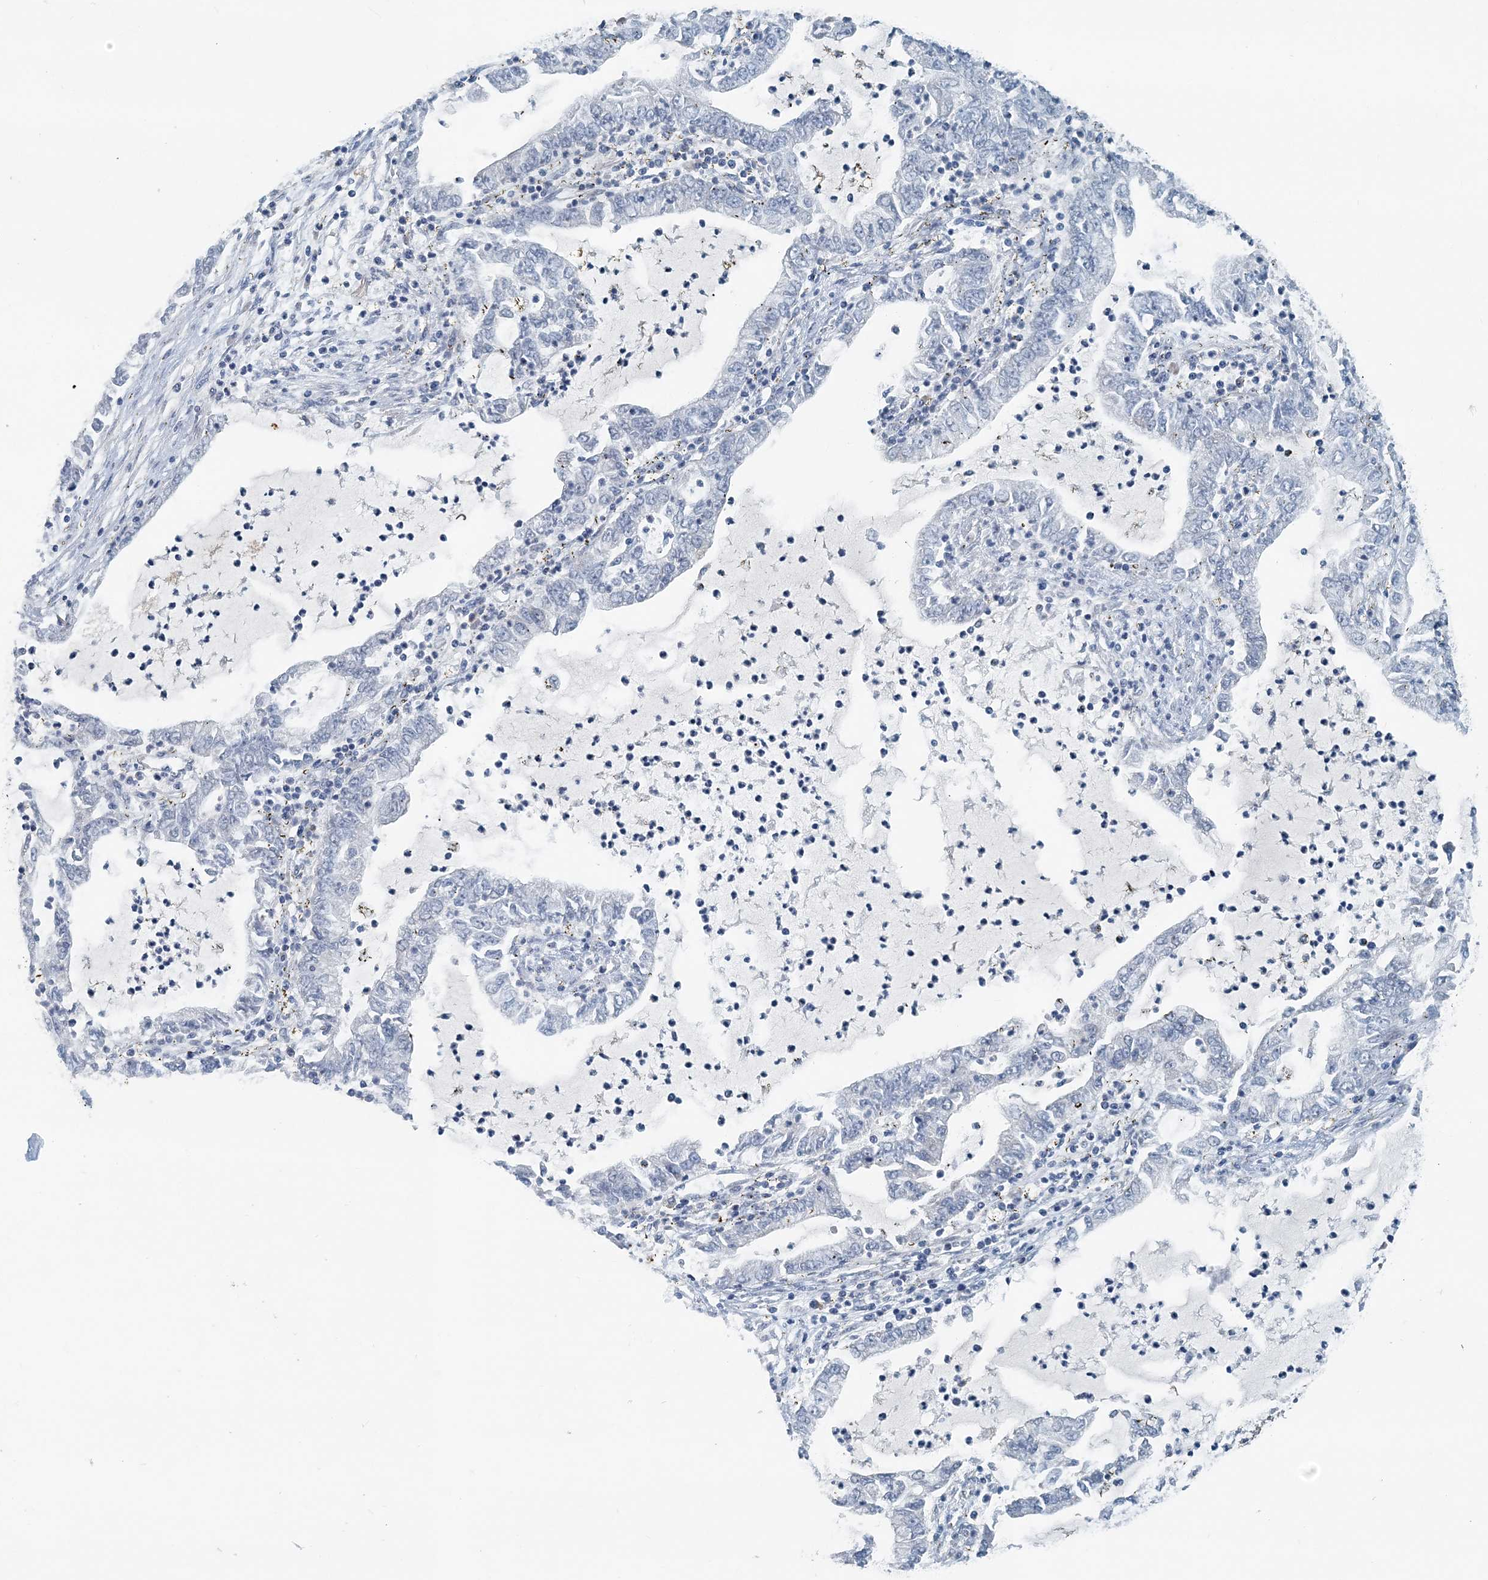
{"staining": {"intensity": "negative", "quantity": "none", "location": "none"}, "tissue": "lung cancer", "cell_type": "Tumor cells", "image_type": "cancer", "snomed": [{"axis": "morphology", "description": "Adenocarcinoma, NOS"}, {"axis": "topography", "description": "Lung"}], "caption": "Tumor cells are negative for brown protein staining in lung adenocarcinoma.", "gene": "EEF1A2", "patient": {"sex": "female", "age": 51}}